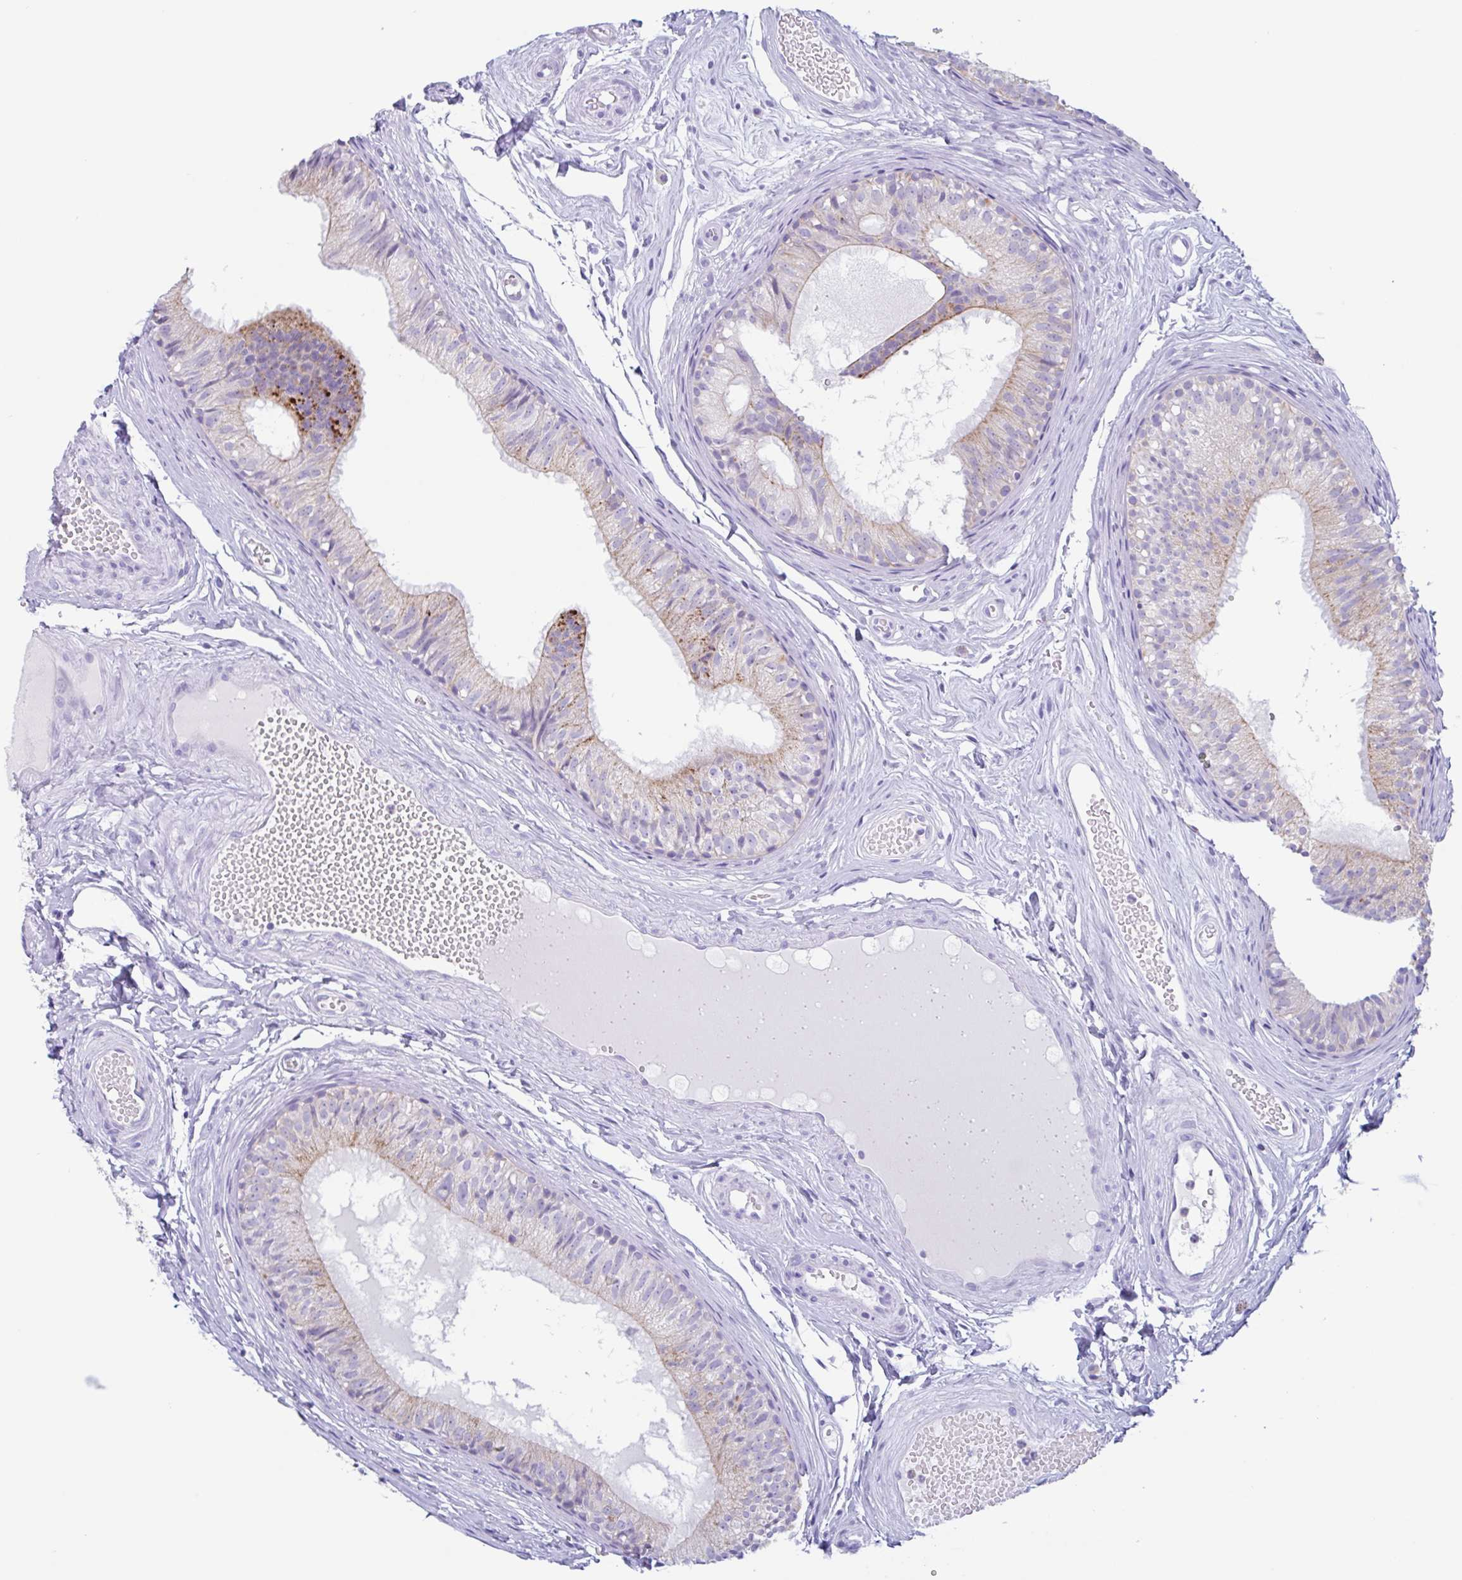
{"staining": {"intensity": "moderate", "quantity": "<25%", "location": "cytoplasmic/membranous"}, "tissue": "epididymis", "cell_type": "Glandular cells", "image_type": "normal", "snomed": [{"axis": "morphology", "description": "Normal tissue, NOS"}, {"axis": "morphology", "description": "Seminoma, NOS"}, {"axis": "topography", "description": "Testis"}, {"axis": "topography", "description": "Epididymis"}], "caption": "Protein staining by IHC demonstrates moderate cytoplasmic/membranous staining in about <25% of glandular cells in unremarkable epididymis. (Brightfield microscopy of DAB IHC at high magnification).", "gene": "DTWD2", "patient": {"sex": "male", "age": 34}}